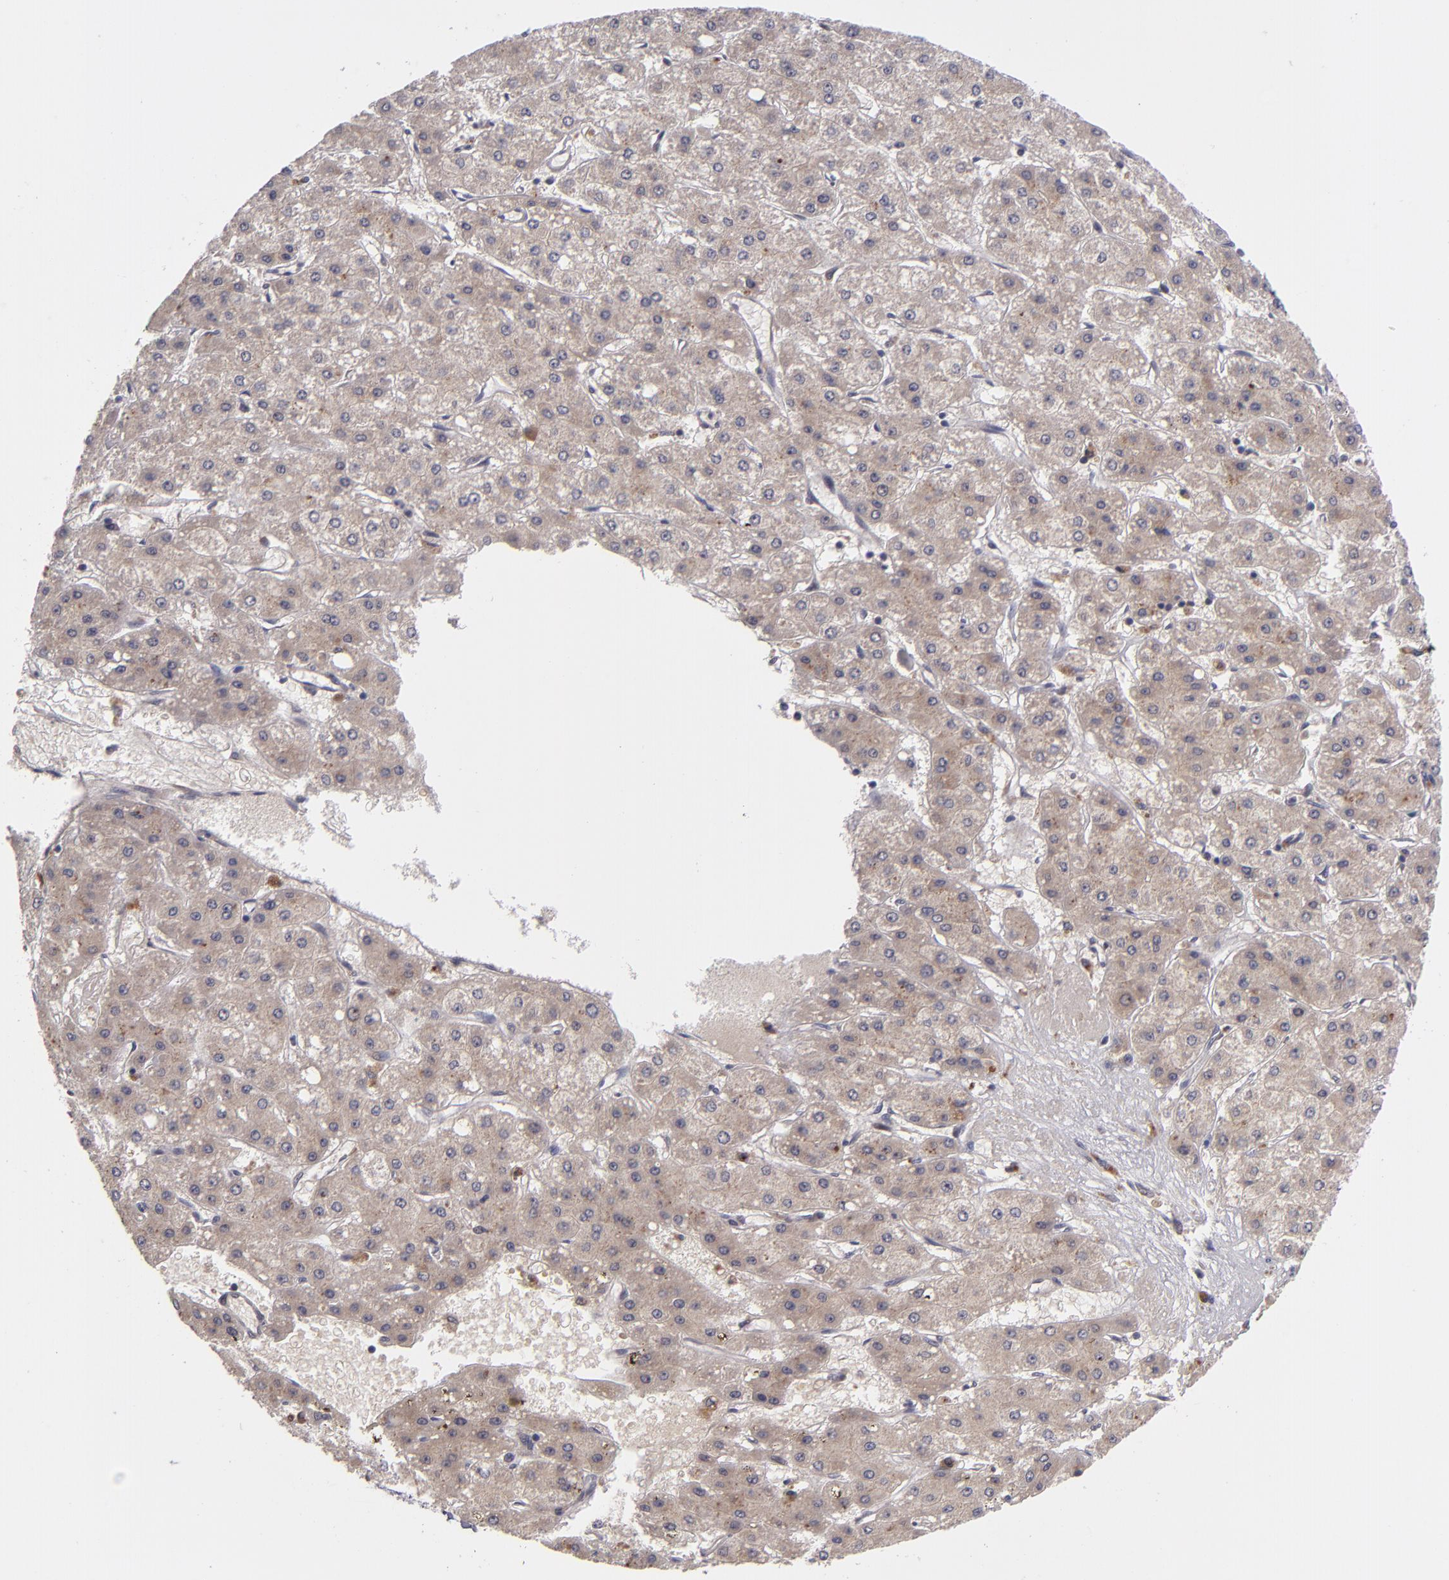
{"staining": {"intensity": "weak", "quantity": "25%-75%", "location": "cytoplasmic/membranous"}, "tissue": "liver cancer", "cell_type": "Tumor cells", "image_type": "cancer", "snomed": [{"axis": "morphology", "description": "Carcinoma, Hepatocellular, NOS"}, {"axis": "topography", "description": "Liver"}], "caption": "Immunohistochemical staining of human hepatocellular carcinoma (liver) displays weak cytoplasmic/membranous protein expression in approximately 25%-75% of tumor cells.", "gene": "CDC7", "patient": {"sex": "female", "age": 52}}